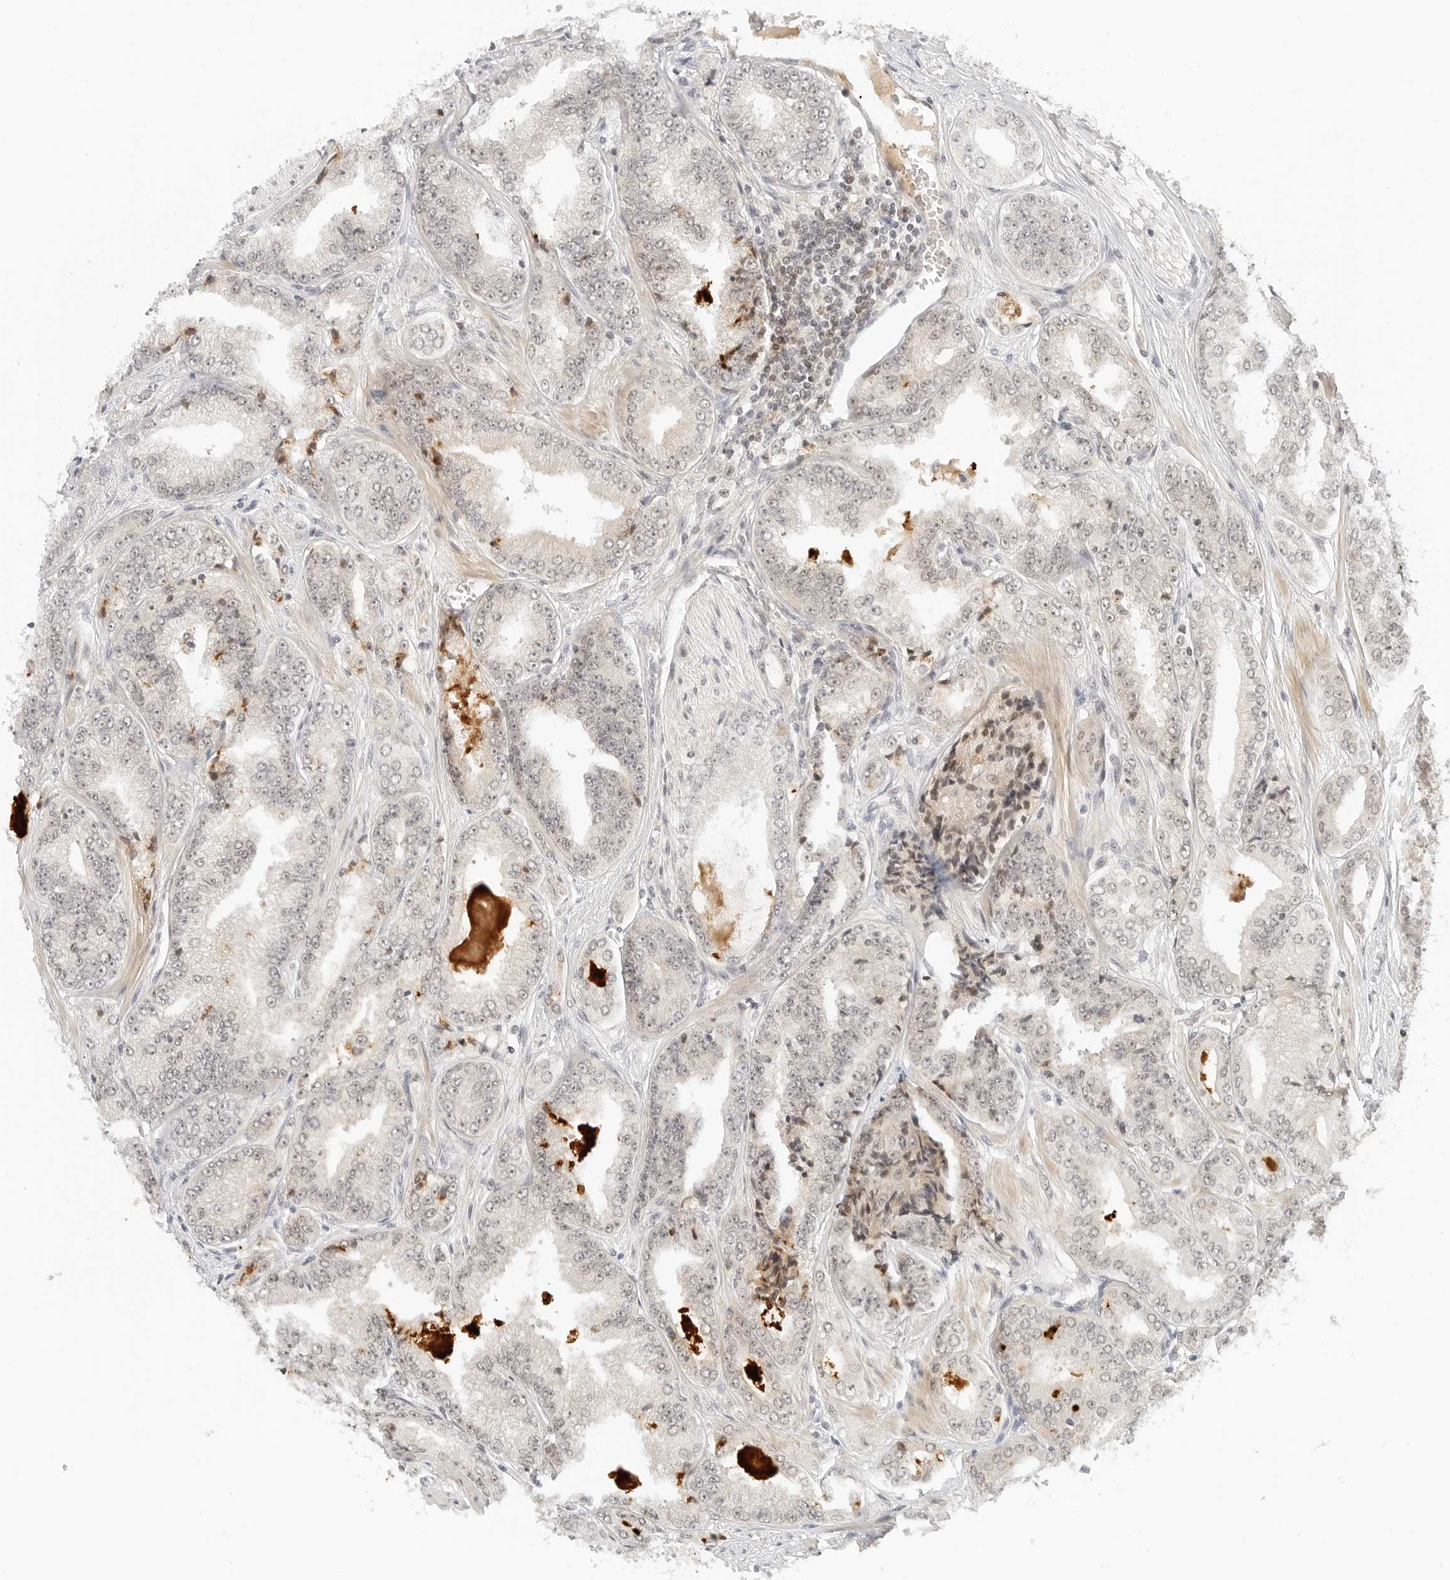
{"staining": {"intensity": "negative", "quantity": "none", "location": "none"}, "tissue": "prostate cancer", "cell_type": "Tumor cells", "image_type": "cancer", "snomed": [{"axis": "morphology", "description": "Adenocarcinoma, High grade"}, {"axis": "topography", "description": "Prostate"}], "caption": "Protein analysis of adenocarcinoma (high-grade) (prostate) displays no significant expression in tumor cells. (Brightfield microscopy of DAB immunohistochemistry (IHC) at high magnification).", "gene": "NEO1", "patient": {"sex": "male", "age": 71}}